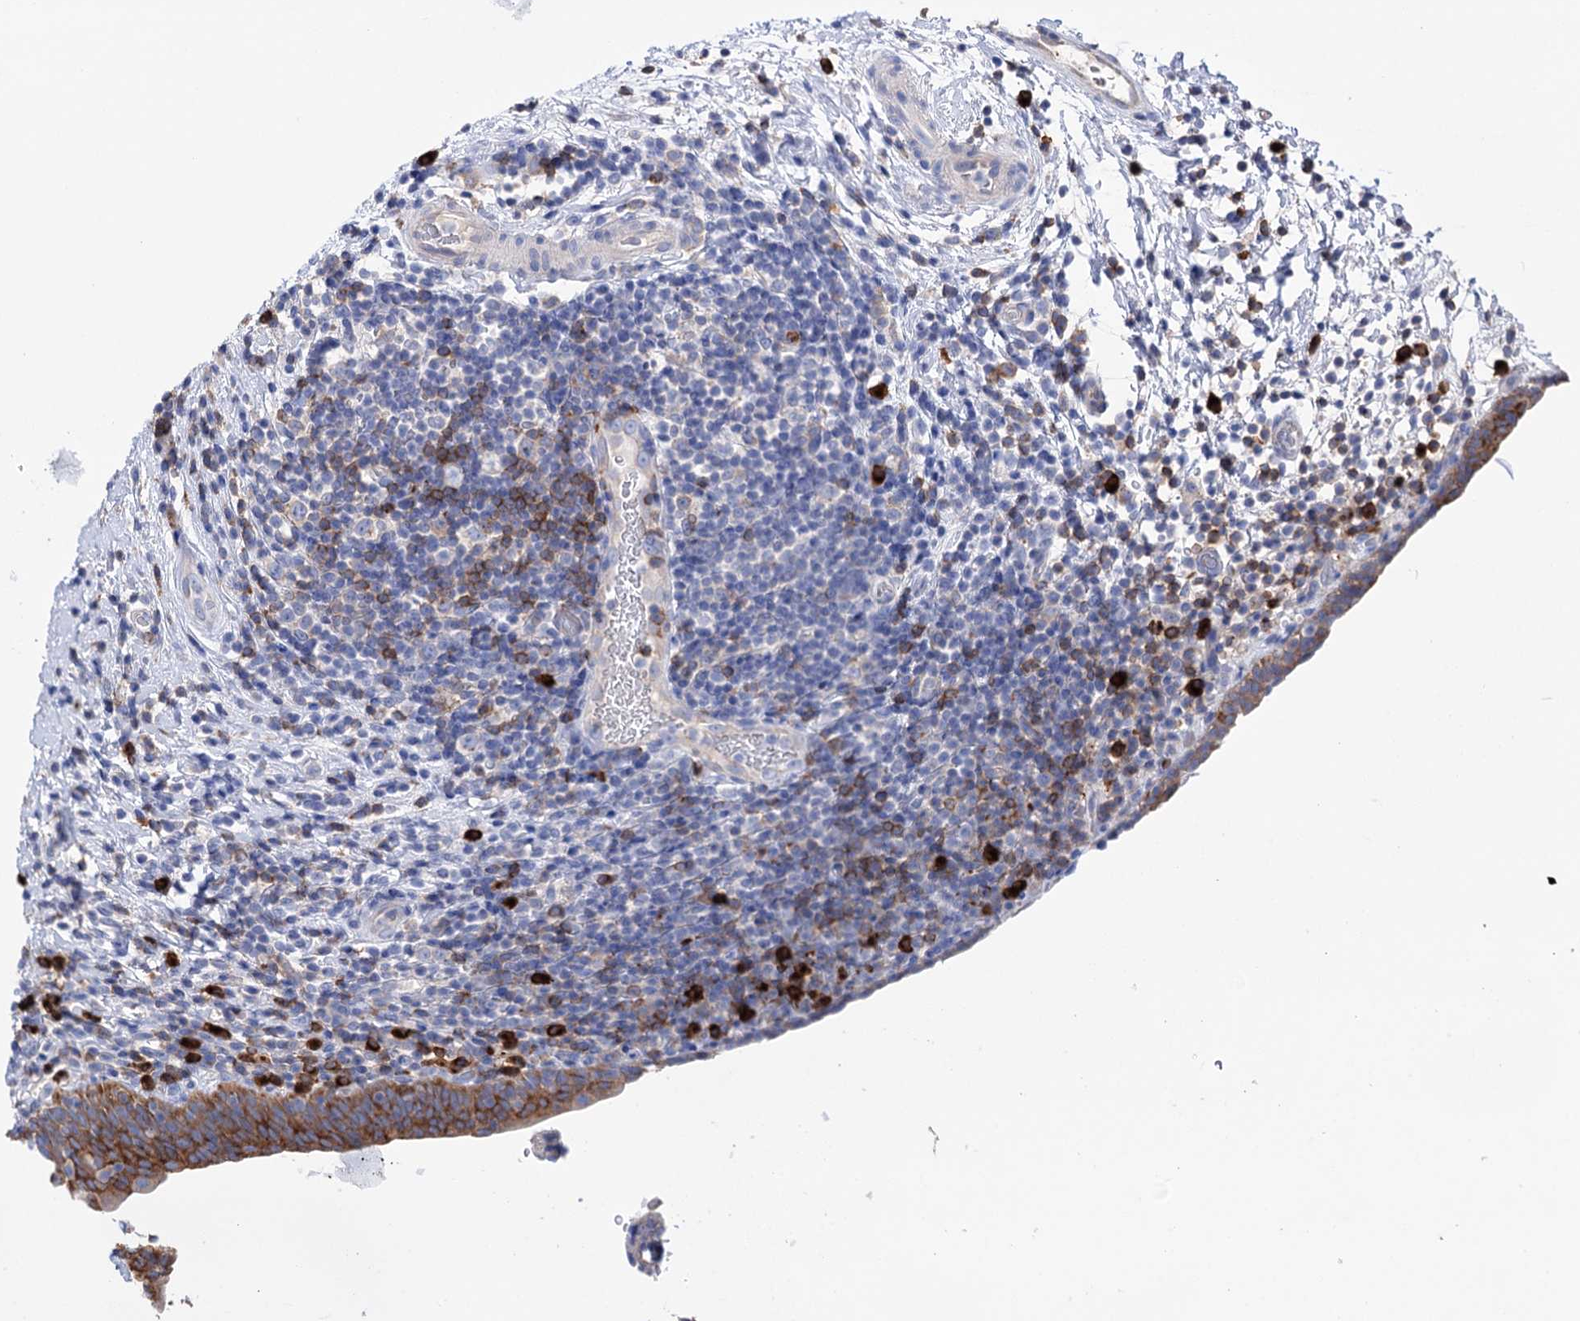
{"staining": {"intensity": "moderate", "quantity": ">75%", "location": "cytoplasmic/membranous"}, "tissue": "urinary bladder", "cell_type": "Urothelial cells", "image_type": "normal", "snomed": [{"axis": "morphology", "description": "Normal tissue, NOS"}, {"axis": "topography", "description": "Urinary bladder"}], "caption": "This micrograph demonstrates immunohistochemistry staining of unremarkable urinary bladder, with medium moderate cytoplasmic/membranous expression in approximately >75% of urothelial cells.", "gene": "BBS4", "patient": {"sex": "male", "age": 83}}